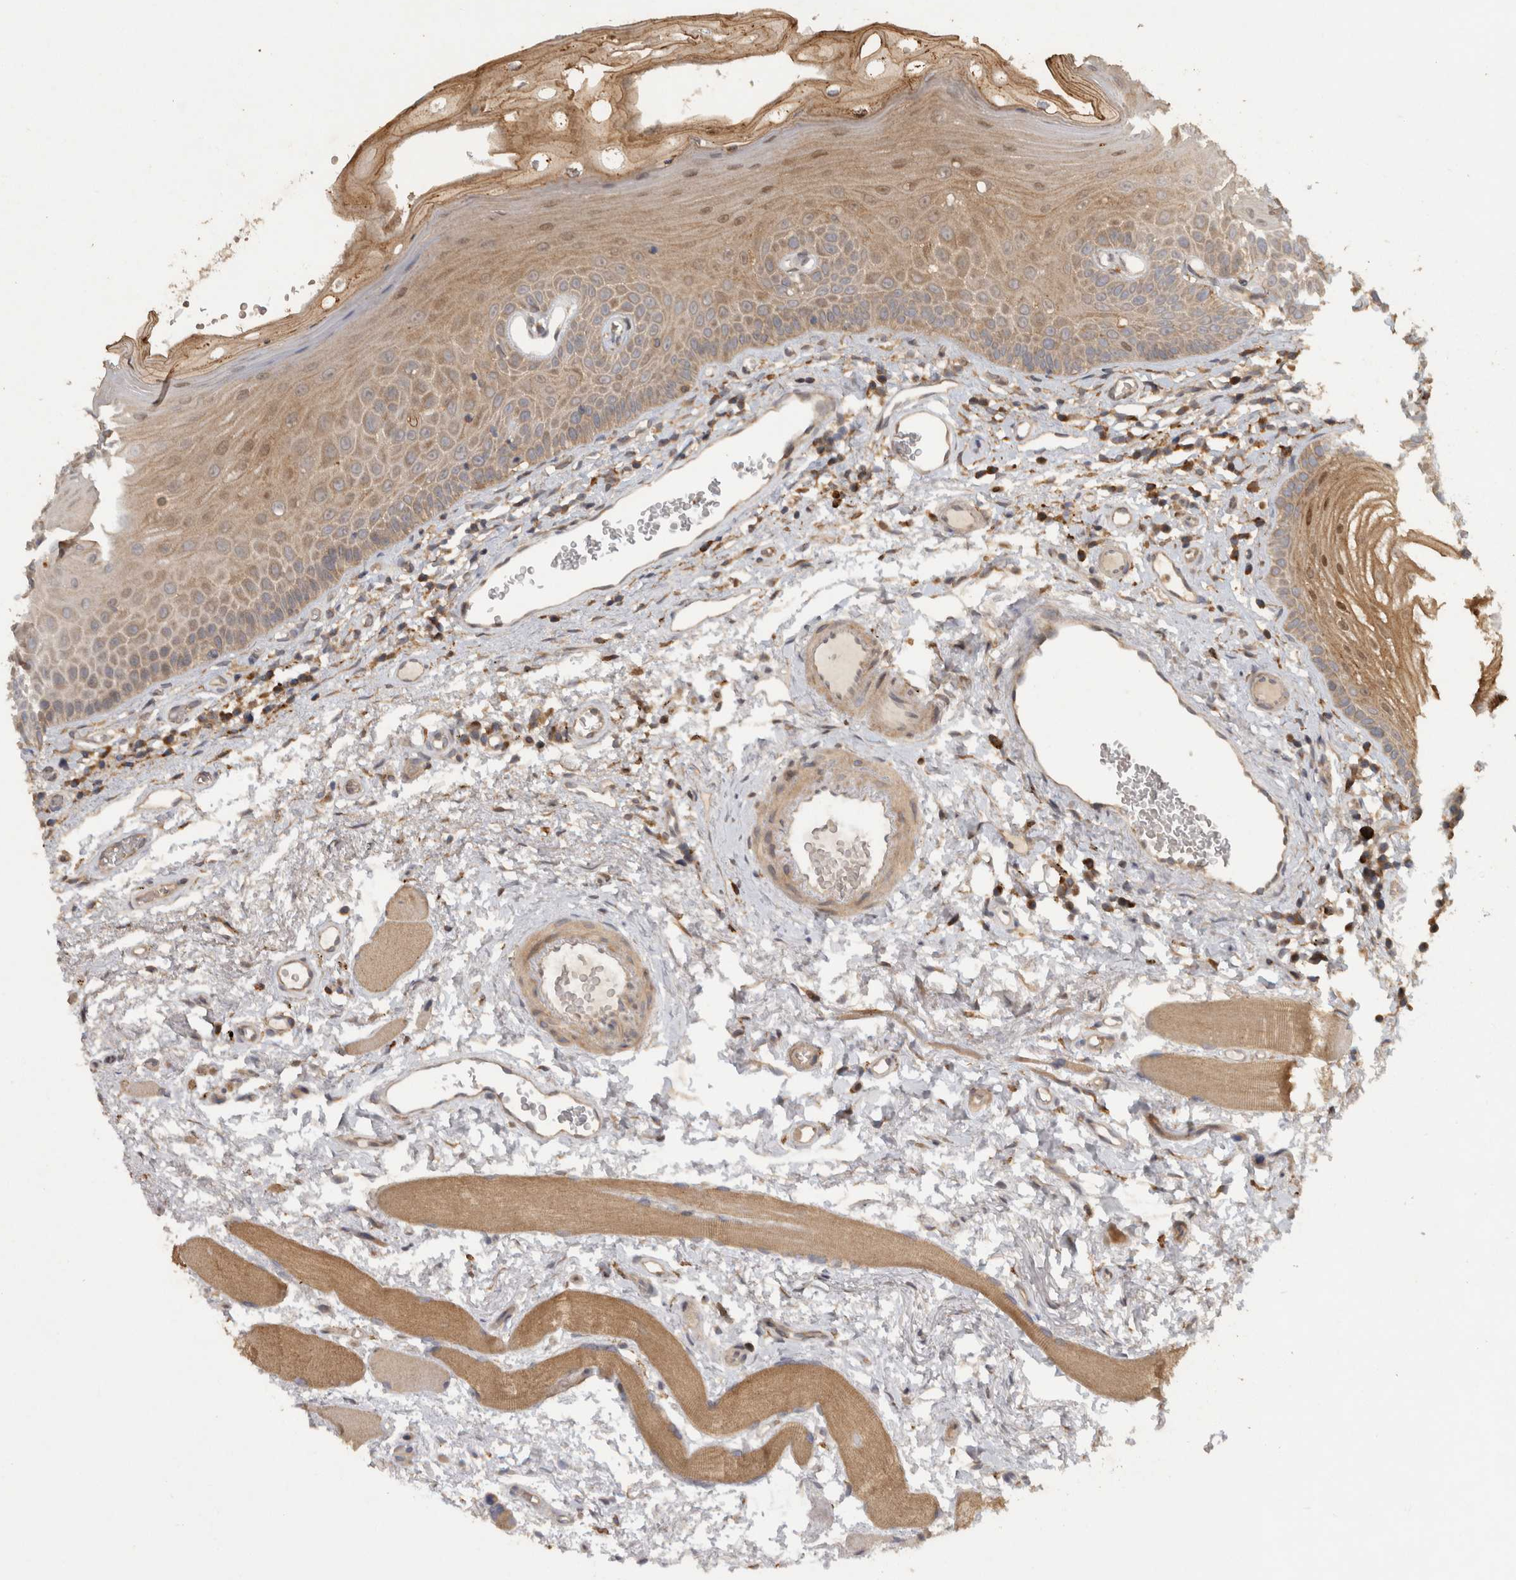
{"staining": {"intensity": "moderate", "quantity": ">75%", "location": "cytoplasmic/membranous,nuclear"}, "tissue": "oral mucosa", "cell_type": "Squamous epithelial cells", "image_type": "normal", "snomed": [{"axis": "morphology", "description": "Normal tissue, NOS"}, {"axis": "topography", "description": "Skeletal muscle"}, {"axis": "topography", "description": "Oral tissue"}, {"axis": "topography", "description": "Peripheral nerve tissue"}], "caption": "About >75% of squamous epithelial cells in benign human oral mucosa show moderate cytoplasmic/membranous,nuclear protein positivity as visualized by brown immunohistochemical staining.", "gene": "VEPH1", "patient": {"sex": "female", "age": 84}}